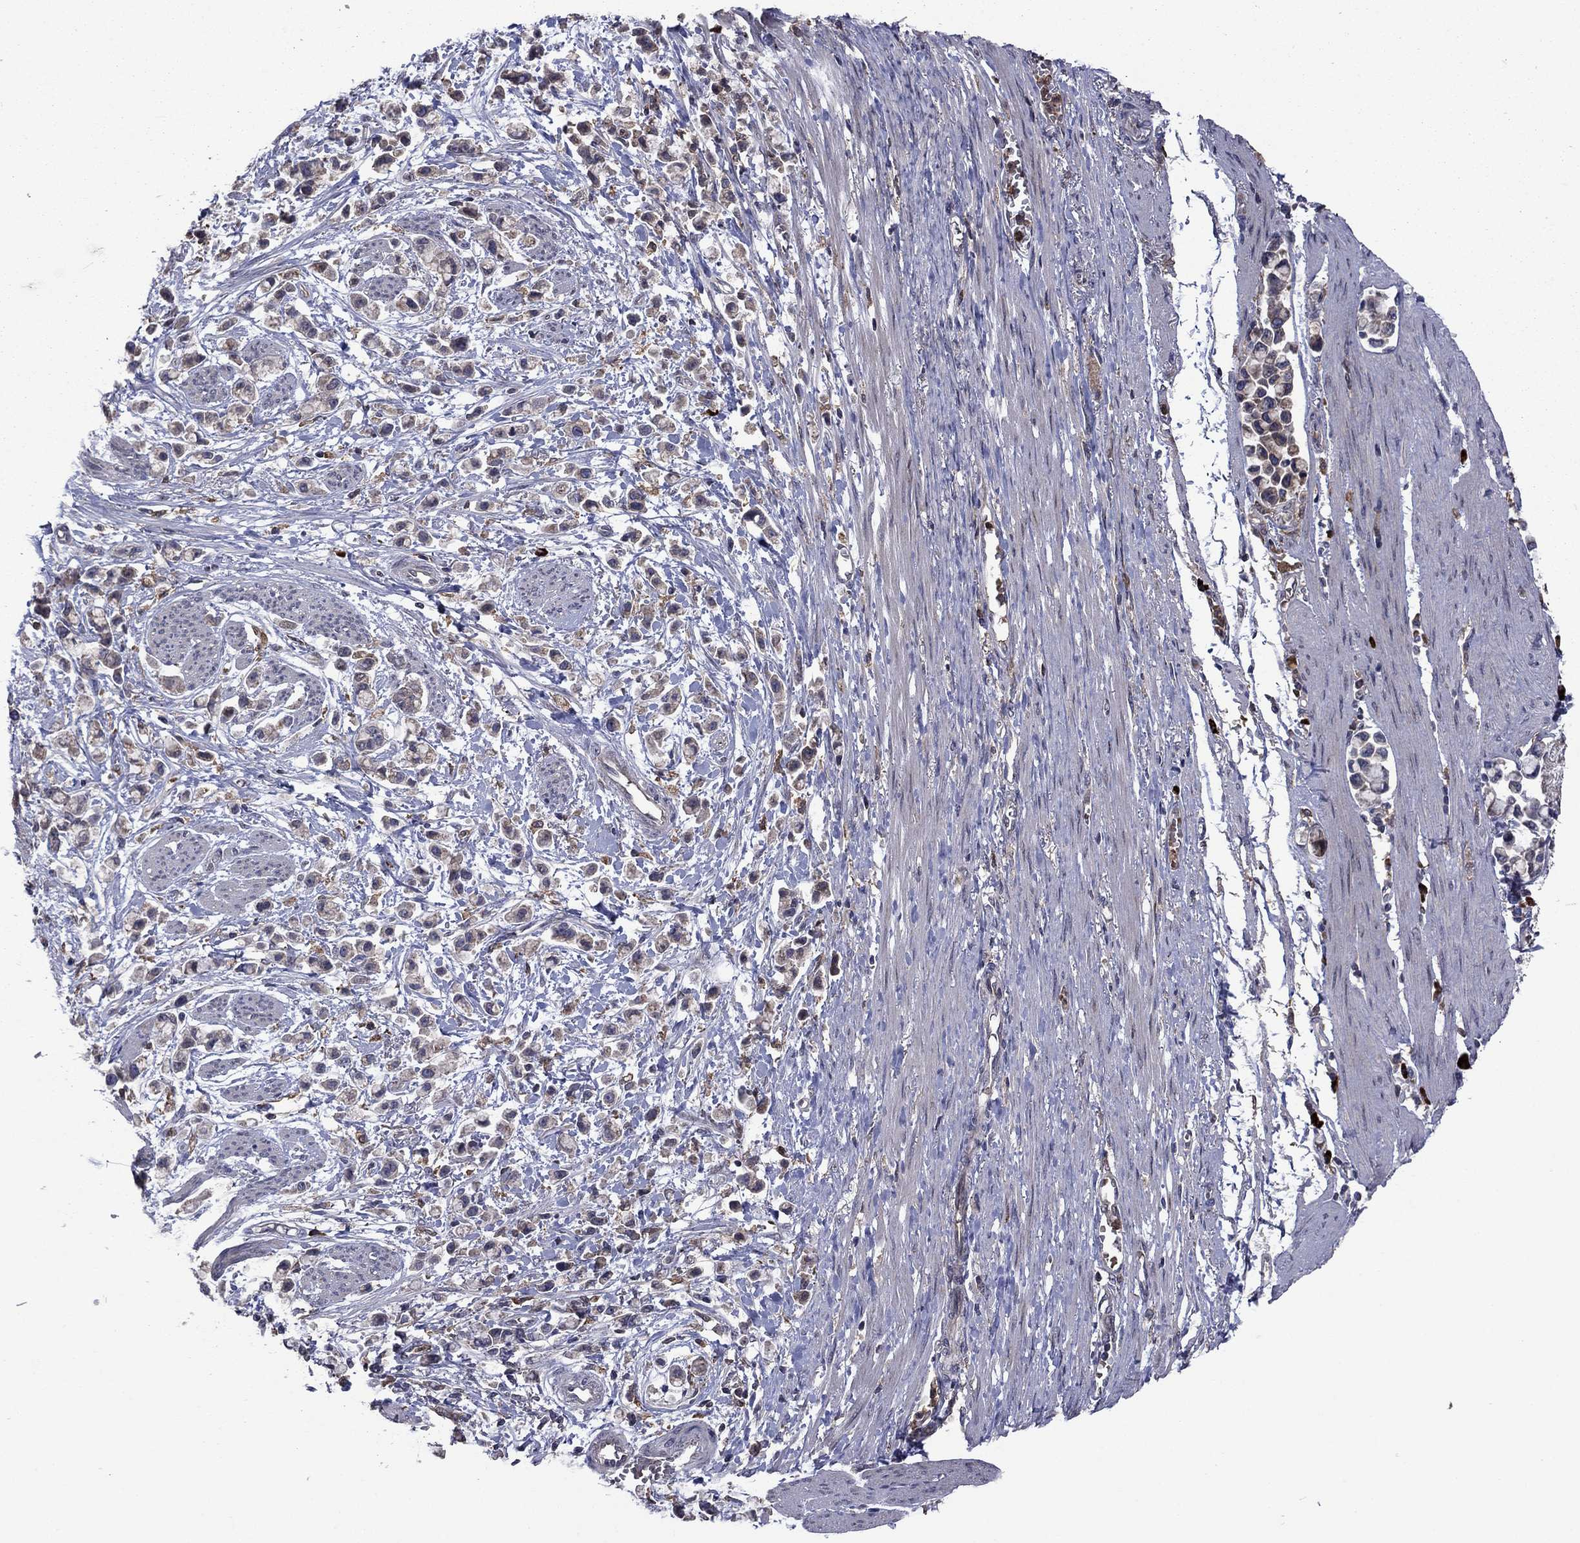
{"staining": {"intensity": "weak", "quantity": ">75%", "location": "cytoplasmic/membranous"}, "tissue": "stomach cancer", "cell_type": "Tumor cells", "image_type": "cancer", "snomed": [{"axis": "morphology", "description": "Adenocarcinoma, NOS"}, {"axis": "topography", "description": "Stomach"}], "caption": "Protein staining by IHC displays weak cytoplasmic/membranous positivity in approximately >75% of tumor cells in adenocarcinoma (stomach).", "gene": "MEA1", "patient": {"sex": "female", "age": 81}}